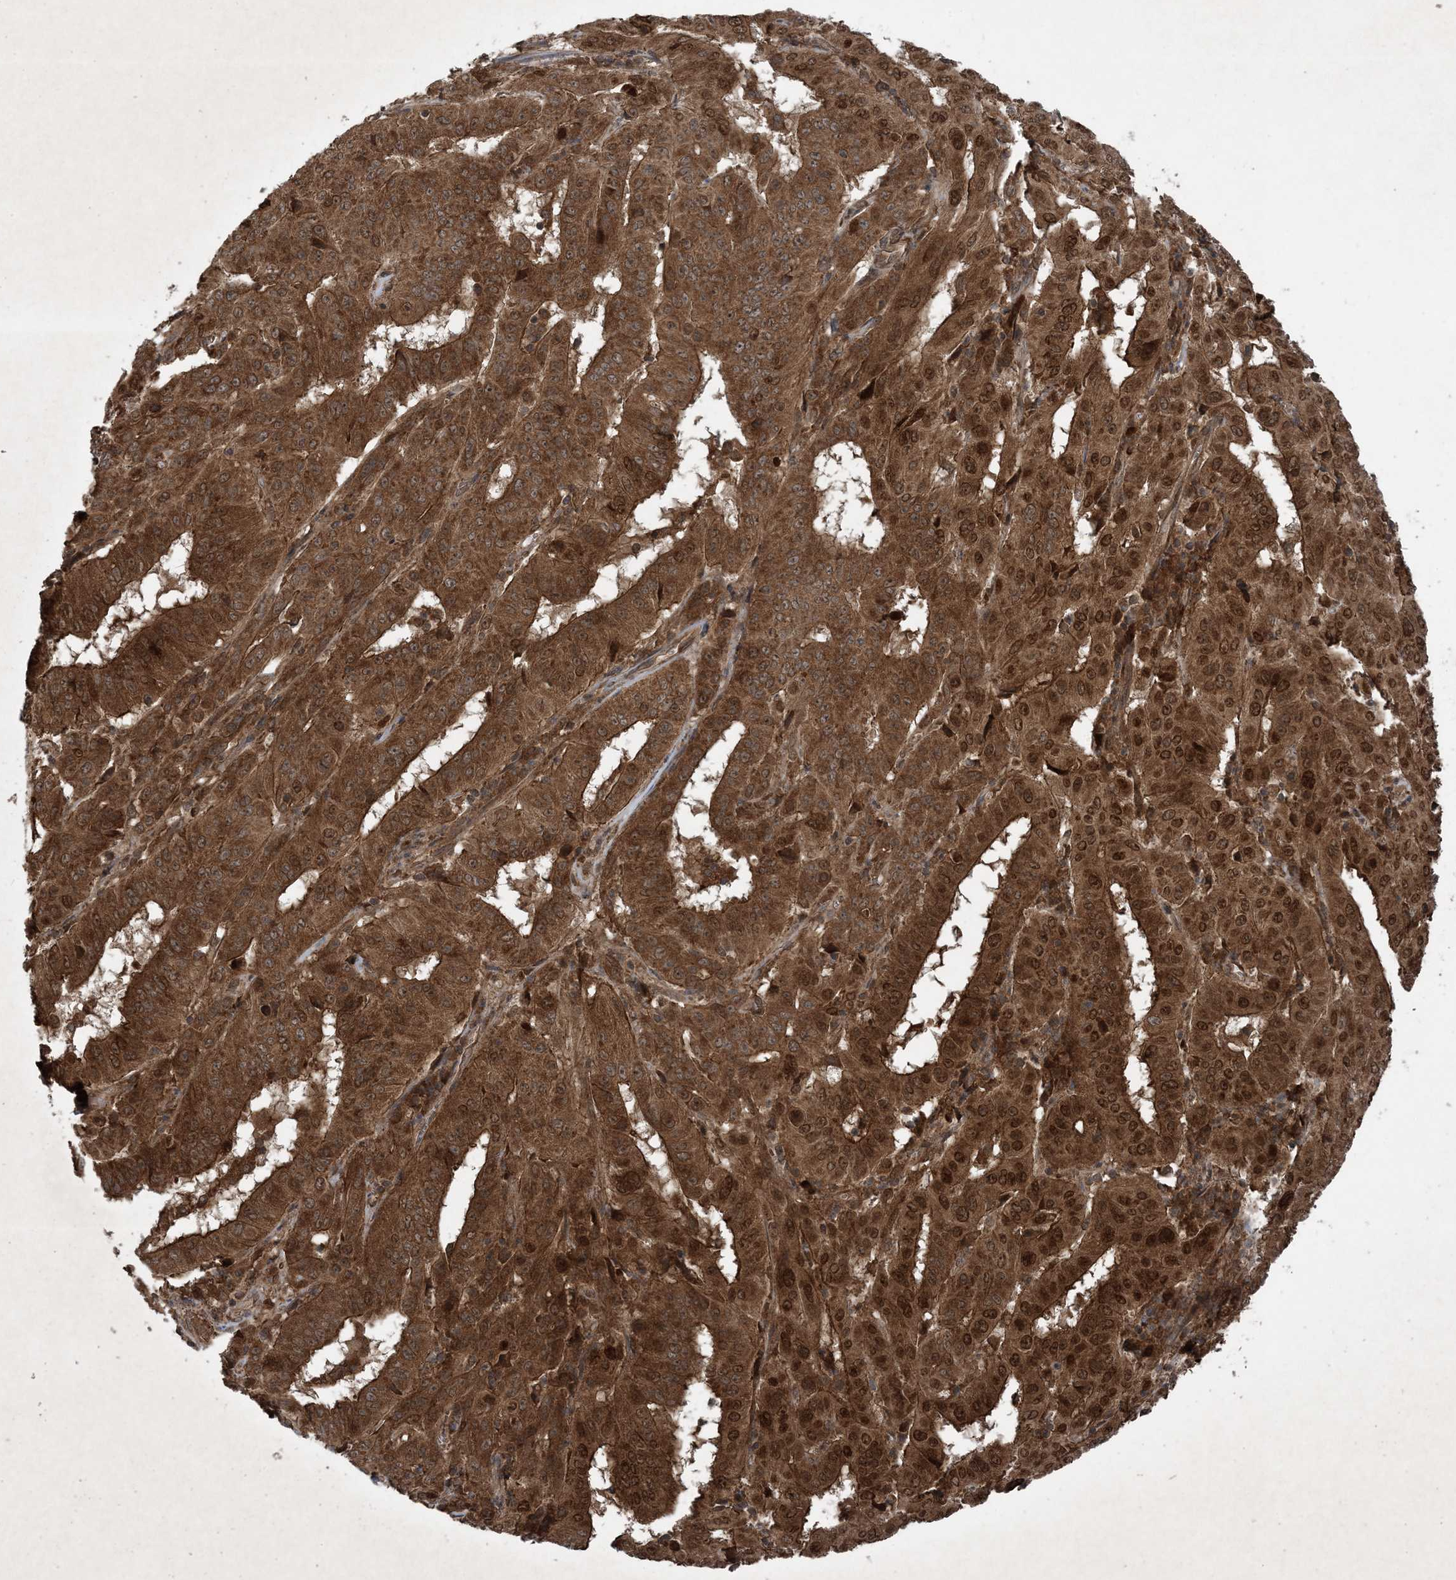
{"staining": {"intensity": "strong", "quantity": ">75%", "location": "cytoplasmic/membranous,nuclear"}, "tissue": "pancreatic cancer", "cell_type": "Tumor cells", "image_type": "cancer", "snomed": [{"axis": "morphology", "description": "Adenocarcinoma, NOS"}, {"axis": "topography", "description": "Pancreas"}], "caption": "Pancreatic cancer (adenocarcinoma) stained with immunohistochemistry demonstrates strong cytoplasmic/membranous and nuclear positivity in approximately >75% of tumor cells. The protein is shown in brown color, while the nuclei are stained blue.", "gene": "GNG5", "patient": {"sex": "male", "age": 63}}